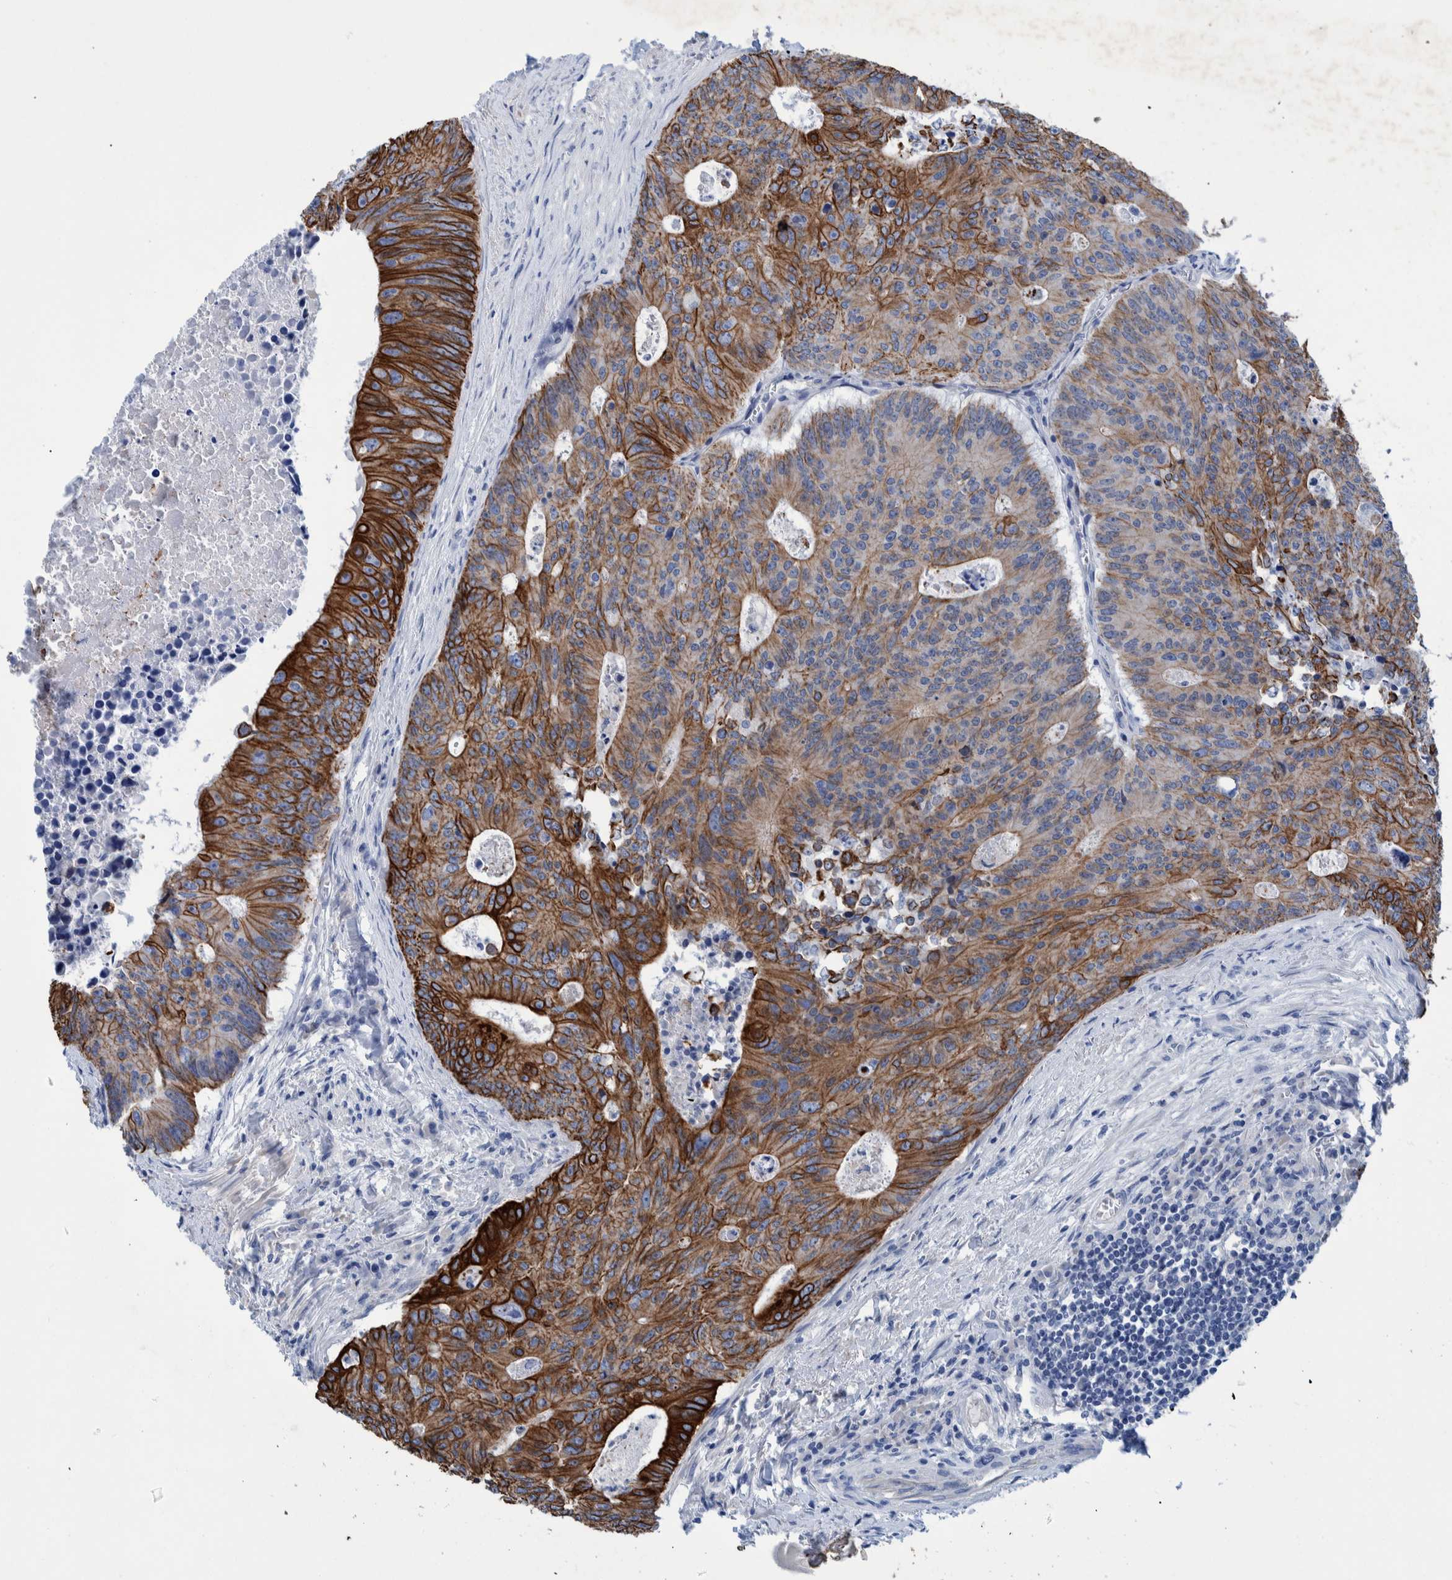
{"staining": {"intensity": "strong", "quantity": ">75%", "location": "cytoplasmic/membranous"}, "tissue": "colorectal cancer", "cell_type": "Tumor cells", "image_type": "cancer", "snomed": [{"axis": "morphology", "description": "Adenocarcinoma, NOS"}, {"axis": "topography", "description": "Colon"}], "caption": "Protein staining exhibits strong cytoplasmic/membranous positivity in approximately >75% of tumor cells in colorectal cancer (adenocarcinoma). (Stains: DAB in brown, nuclei in blue, Microscopy: brightfield microscopy at high magnification).", "gene": "MKS1", "patient": {"sex": "male", "age": 87}}